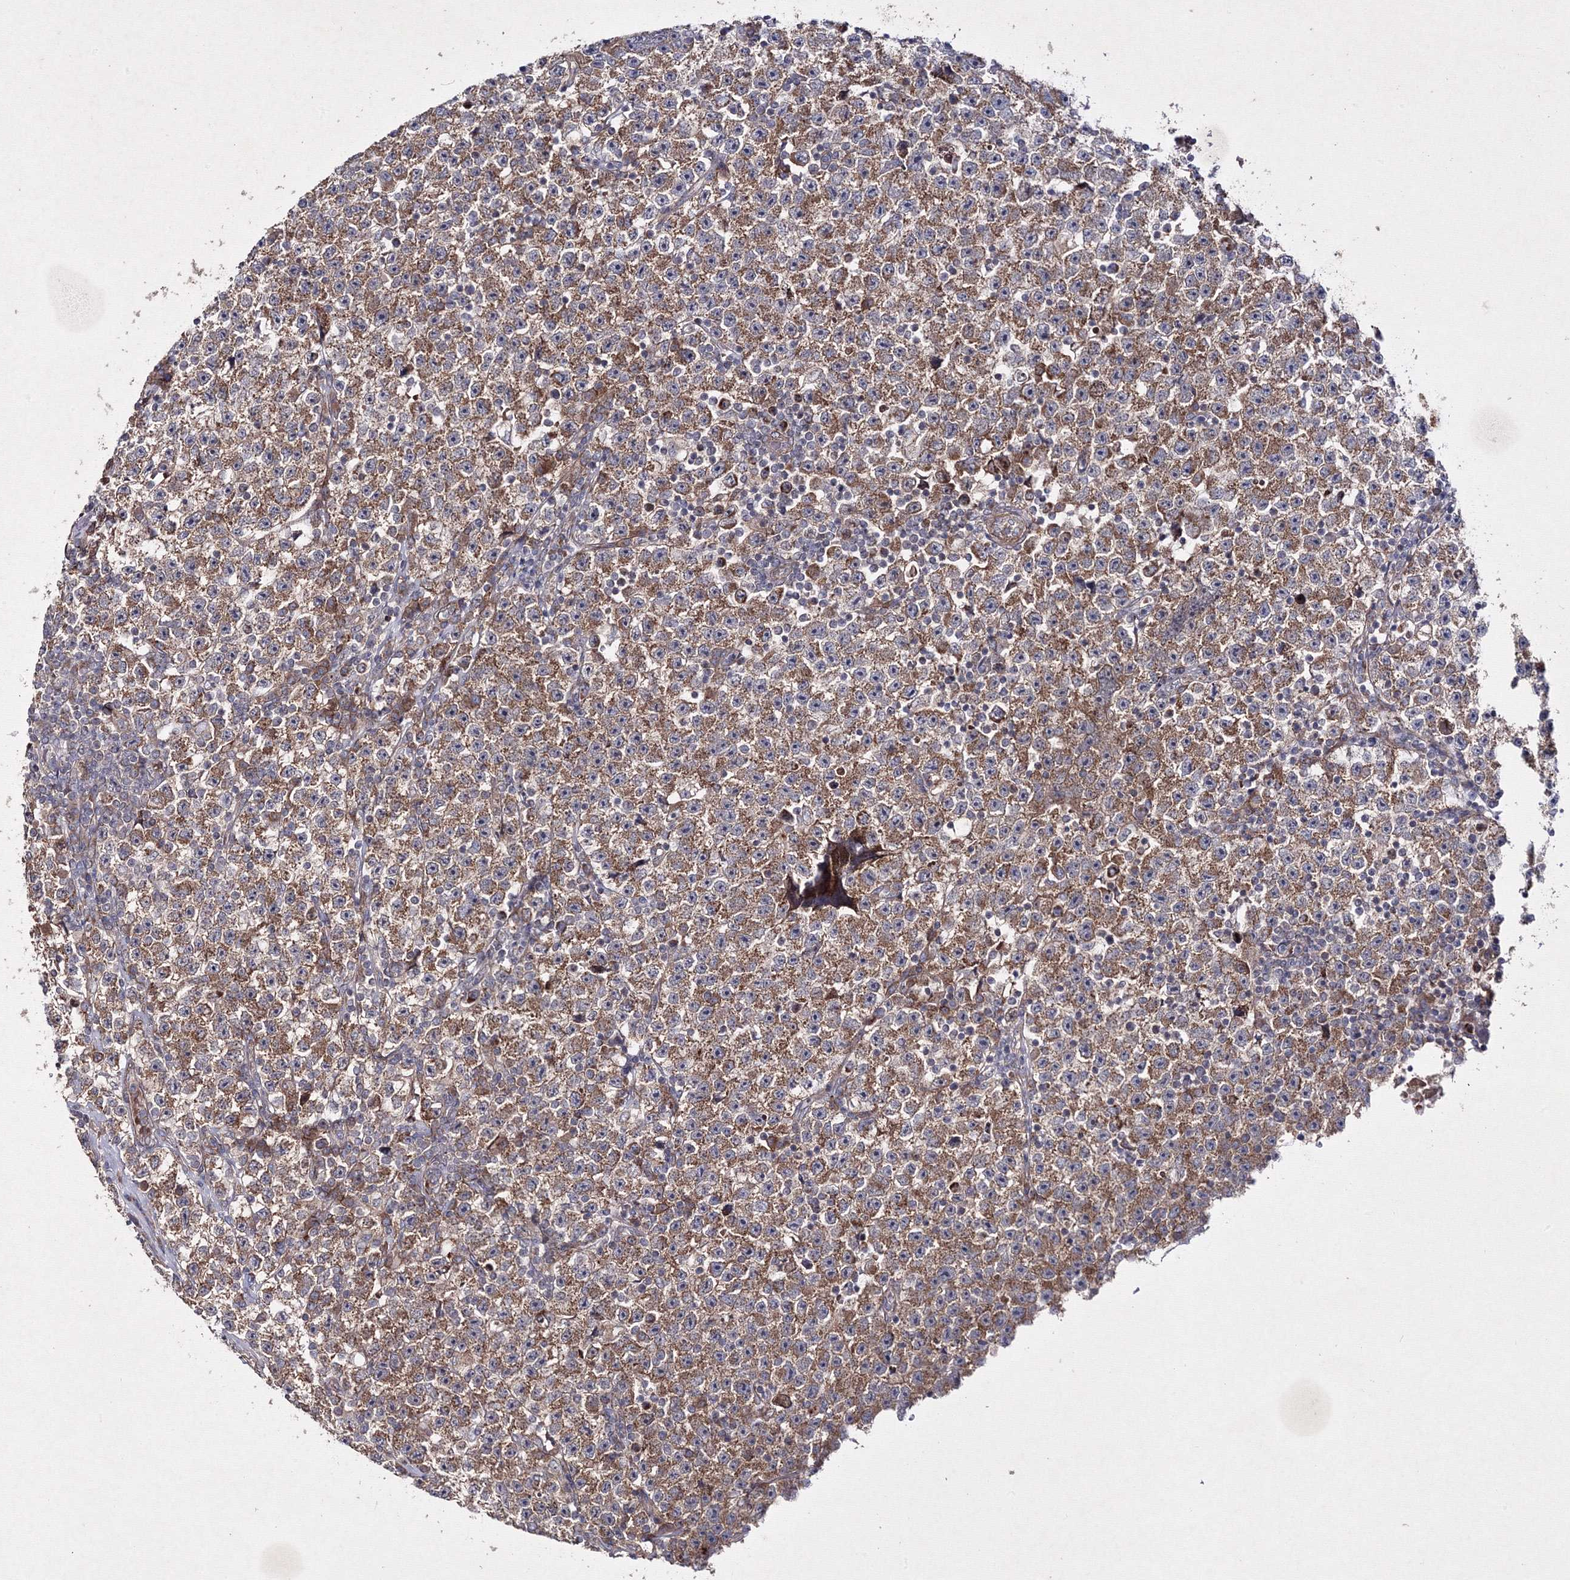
{"staining": {"intensity": "strong", "quantity": "25%-75%", "location": "cytoplasmic/membranous"}, "tissue": "testis cancer", "cell_type": "Tumor cells", "image_type": "cancer", "snomed": [{"axis": "morphology", "description": "Seminoma, NOS"}, {"axis": "topography", "description": "Testis"}], "caption": "This is an image of immunohistochemistry staining of seminoma (testis), which shows strong staining in the cytoplasmic/membranous of tumor cells.", "gene": "GFM1", "patient": {"sex": "male", "age": 22}}